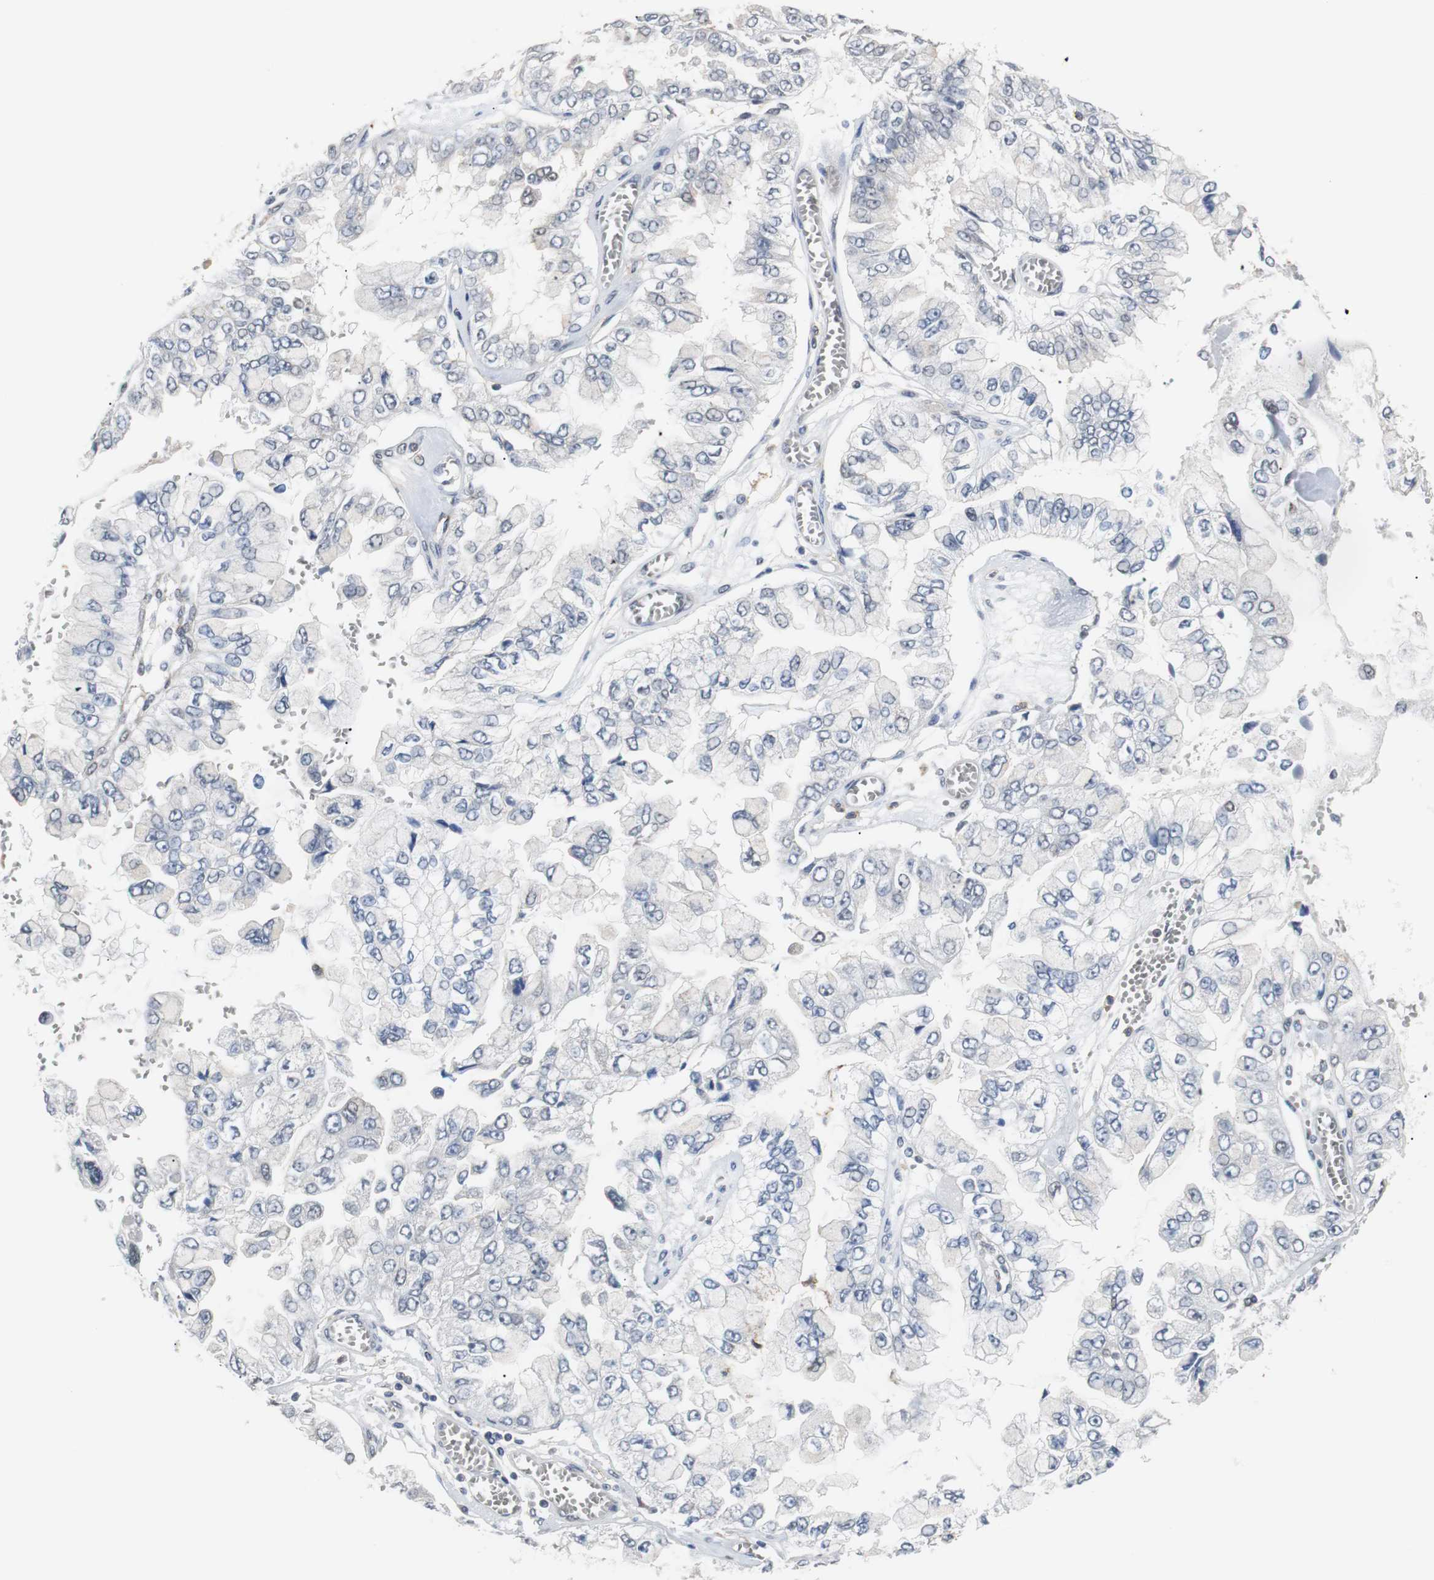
{"staining": {"intensity": "negative", "quantity": "none", "location": "none"}, "tissue": "liver cancer", "cell_type": "Tumor cells", "image_type": "cancer", "snomed": [{"axis": "morphology", "description": "Cholangiocarcinoma"}, {"axis": "topography", "description": "Liver"}], "caption": "This is an IHC histopathology image of human liver cancer (cholangiocarcinoma). There is no expression in tumor cells.", "gene": "SIRT1", "patient": {"sex": "female", "age": 79}}